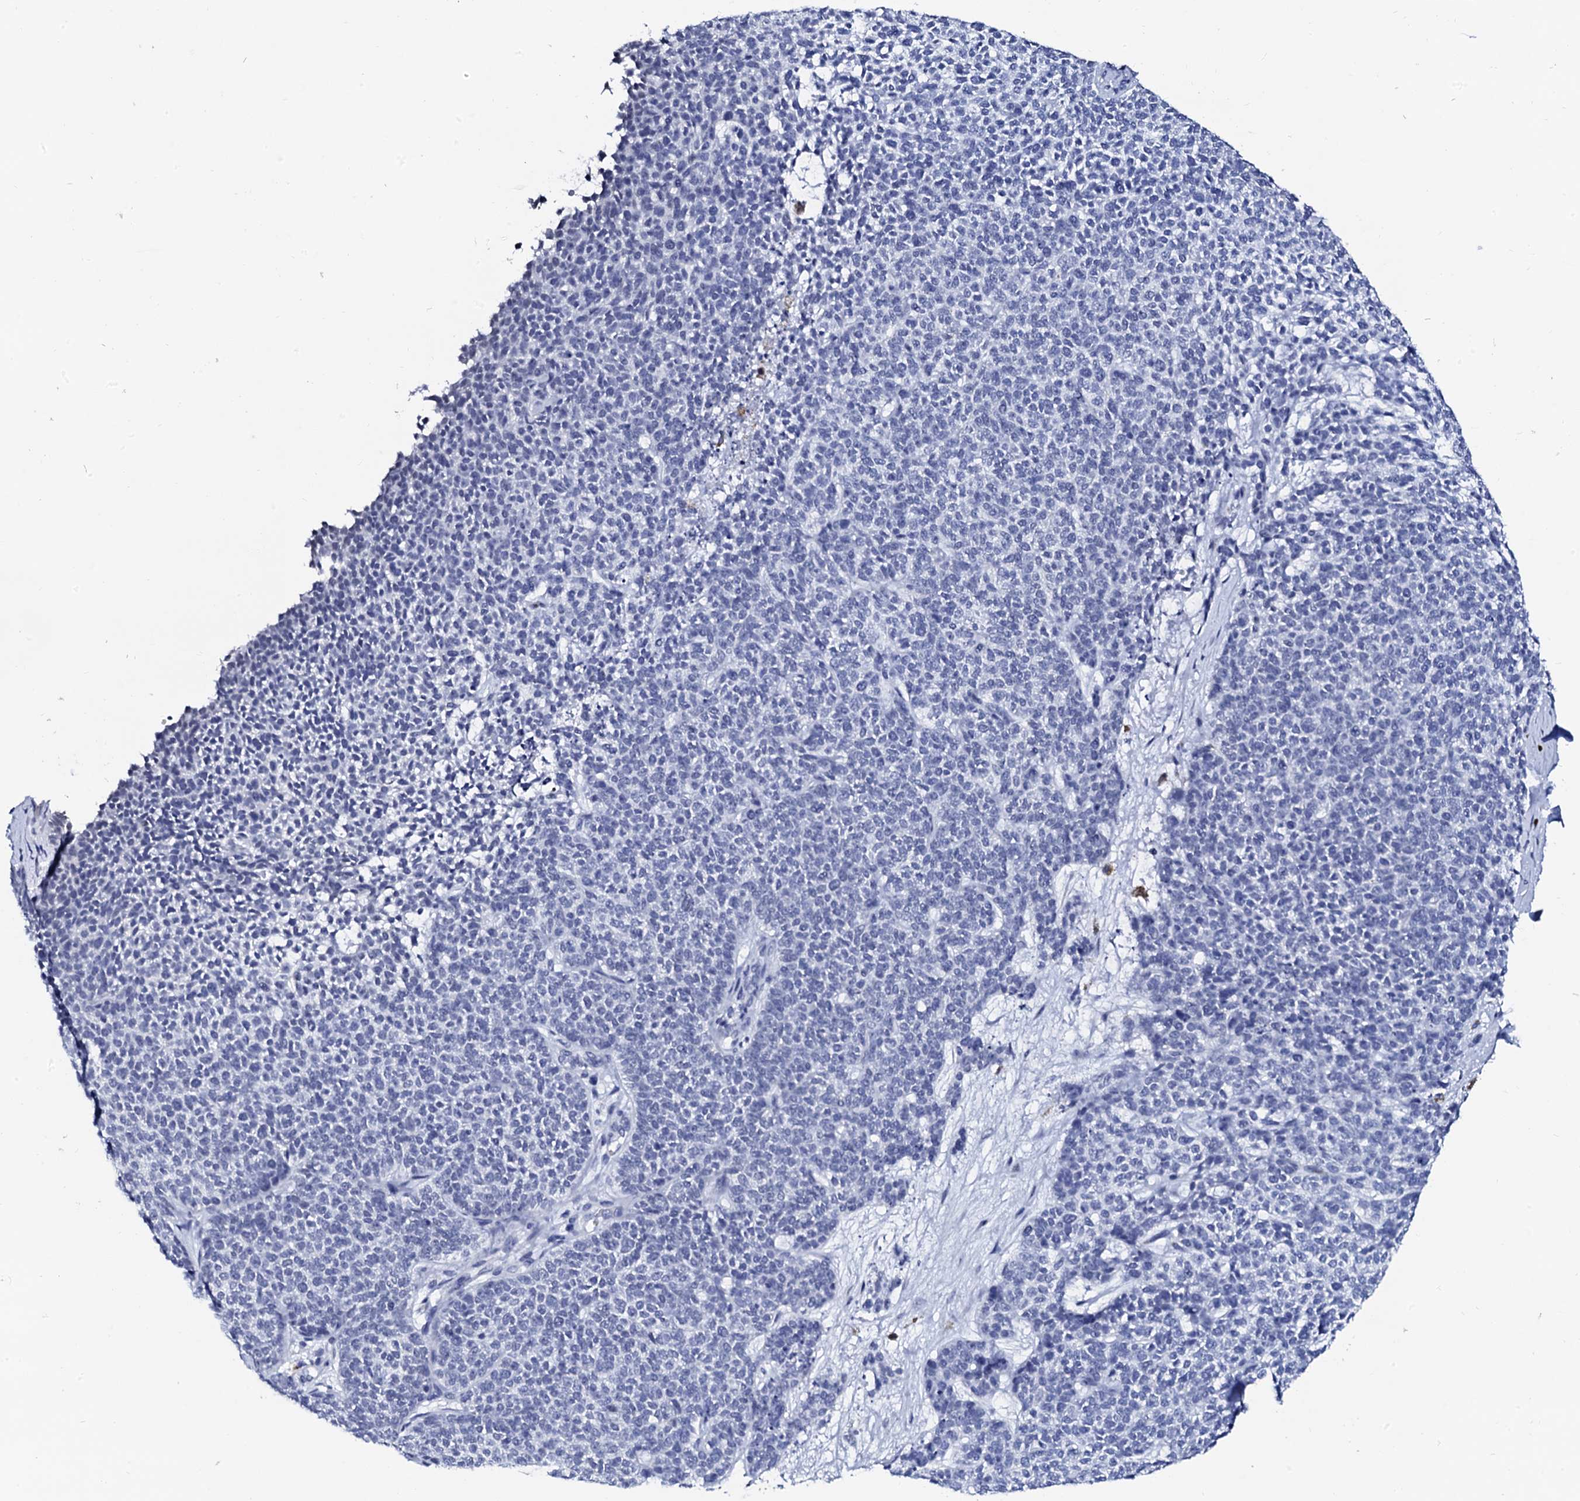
{"staining": {"intensity": "negative", "quantity": "none", "location": "none"}, "tissue": "skin cancer", "cell_type": "Tumor cells", "image_type": "cancer", "snomed": [{"axis": "morphology", "description": "Basal cell carcinoma"}, {"axis": "topography", "description": "Skin"}], "caption": "Skin cancer (basal cell carcinoma) was stained to show a protein in brown. There is no significant positivity in tumor cells.", "gene": "SPATA19", "patient": {"sex": "female", "age": 84}}